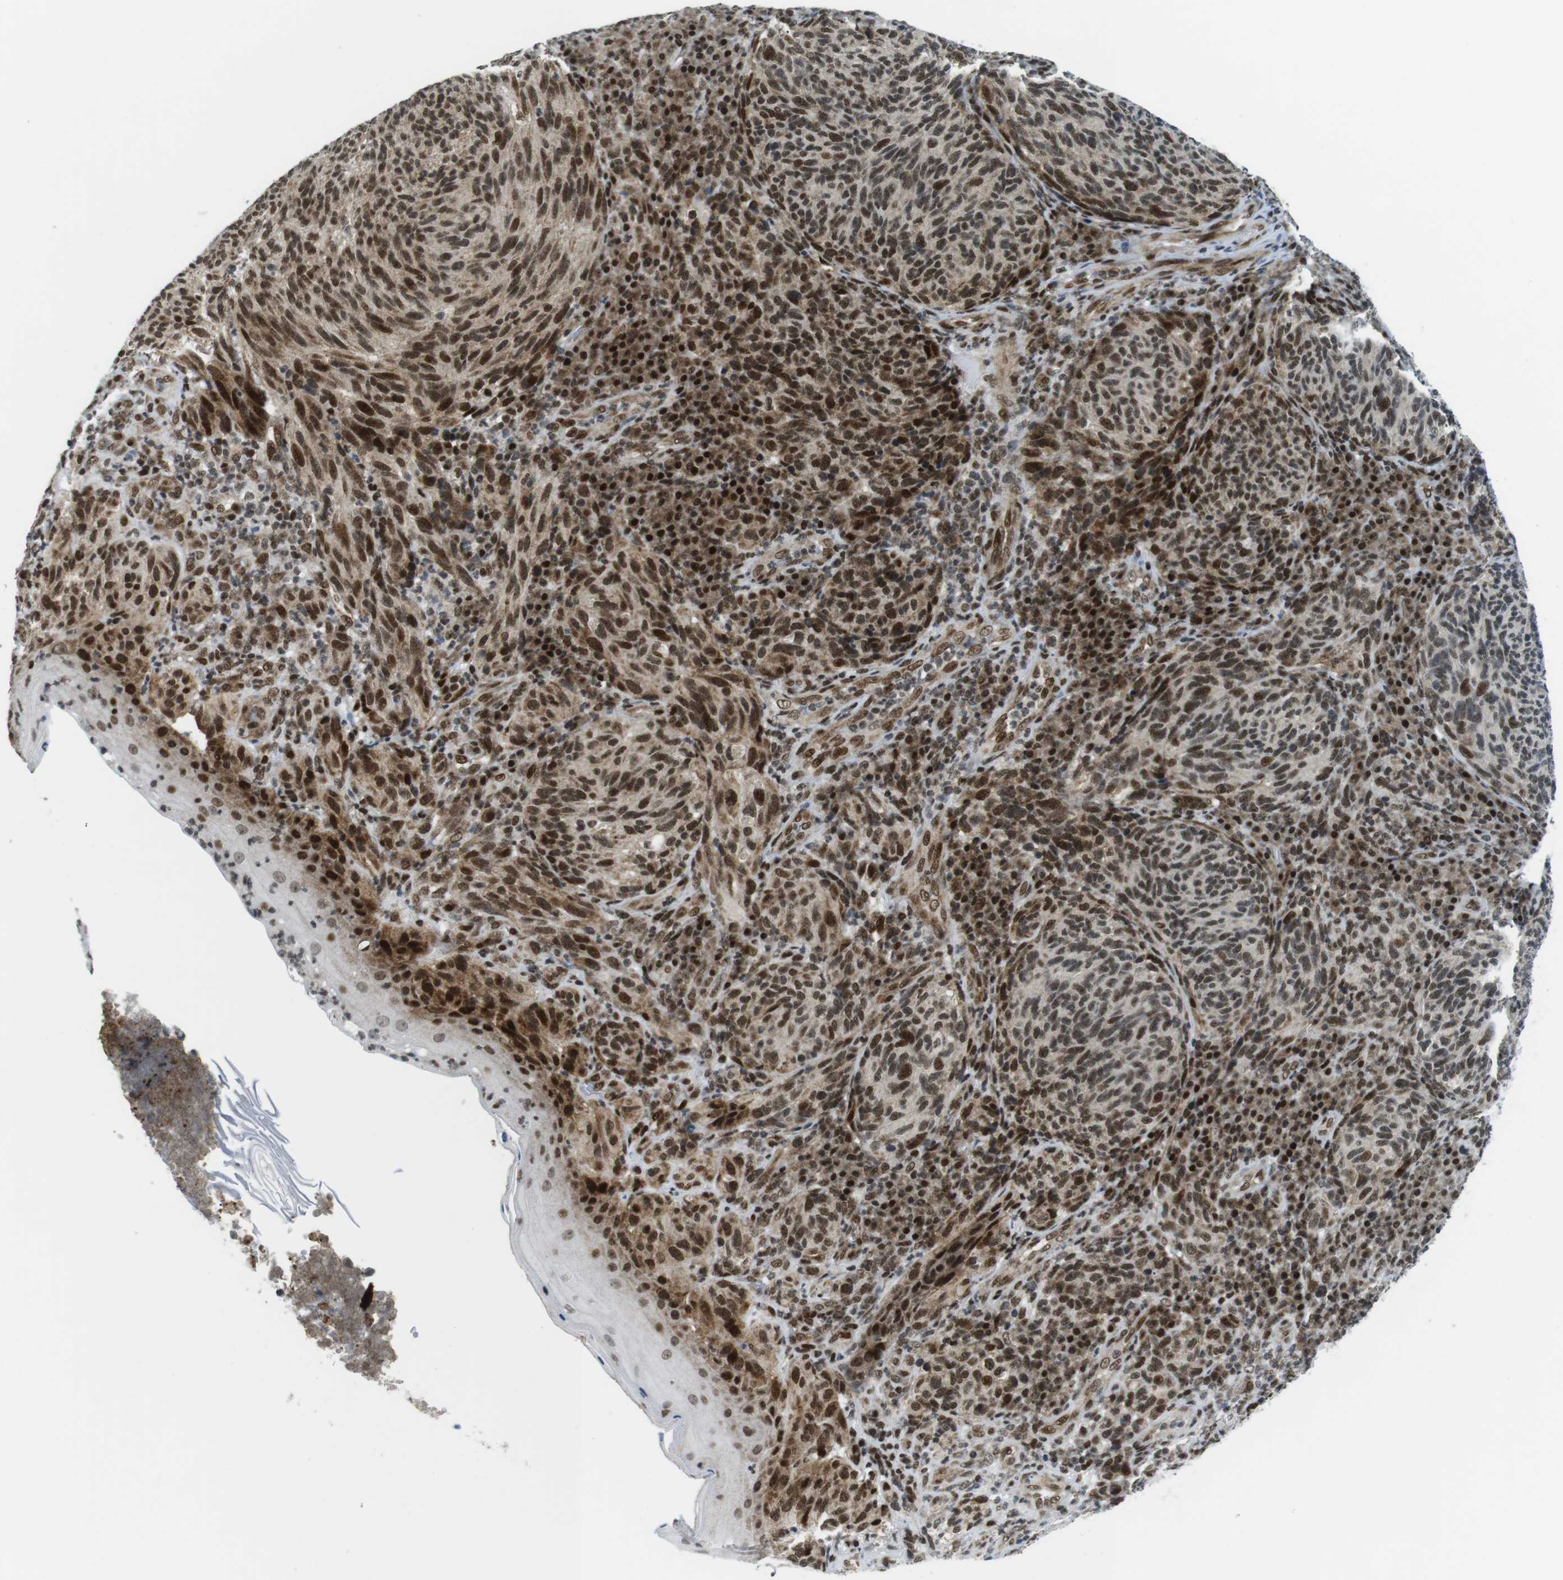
{"staining": {"intensity": "moderate", "quantity": ">75%", "location": "nuclear"}, "tissue": "melanoma", "cell_type": "Tumor cells", "image_type": "cancer", "snomed": [{"axis": "morphology", "description": "Malignant melanoma, NOS"}, {"axis": "topography", "description": "Skin"}], "caption": "Malignant melanoma stained with DAB IHC demonstrates medium levels of moderate nuclear staining in about >75% of tumor cells.", "gene": "CDC27", "patient": {"sex": "female", "age": 73}}